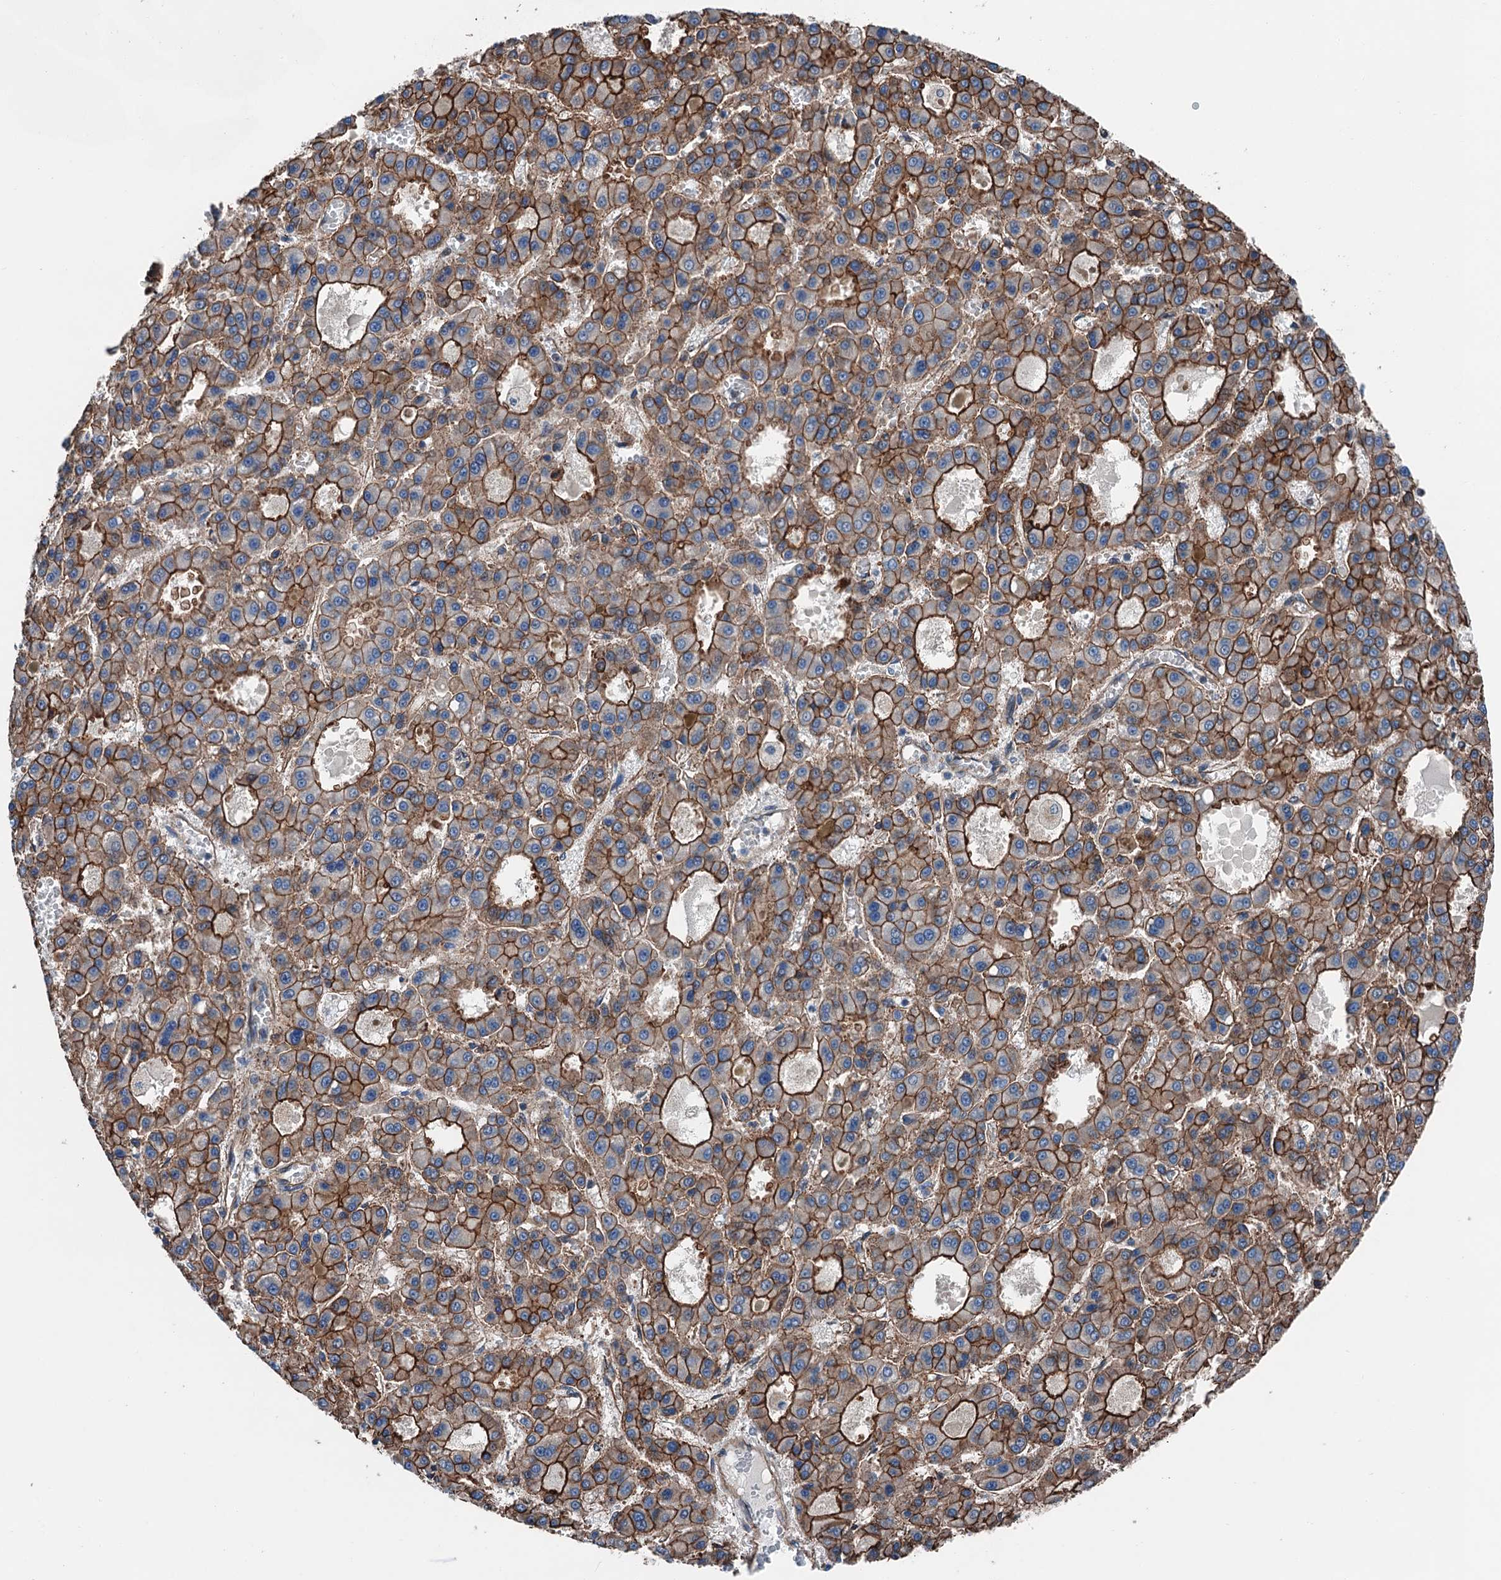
{"staining": {"intensity": "strong", "quantity": ">75%", "location": "cytoplasmic/membranous"}, "tissue": "liver cancer", "cell_type": "Tumor cells", "image_type": "cancer", "snomed": [{"axis": "morphology", "description": "Carcinoma, Hepatocellular, NOS"}, {"axis": "topography", "description": "Liver"}], "caption": "Immunohistochemical staining of human liver hepatocellular carcinoma shows high levels of strong cytoplasmic/membranous staining in approximately >75% of tumor cells. (IHC, brightfield microscopy, high magnification).", "gene": "NMRAL1", "patient": {"sex": "male", "age": 70}}